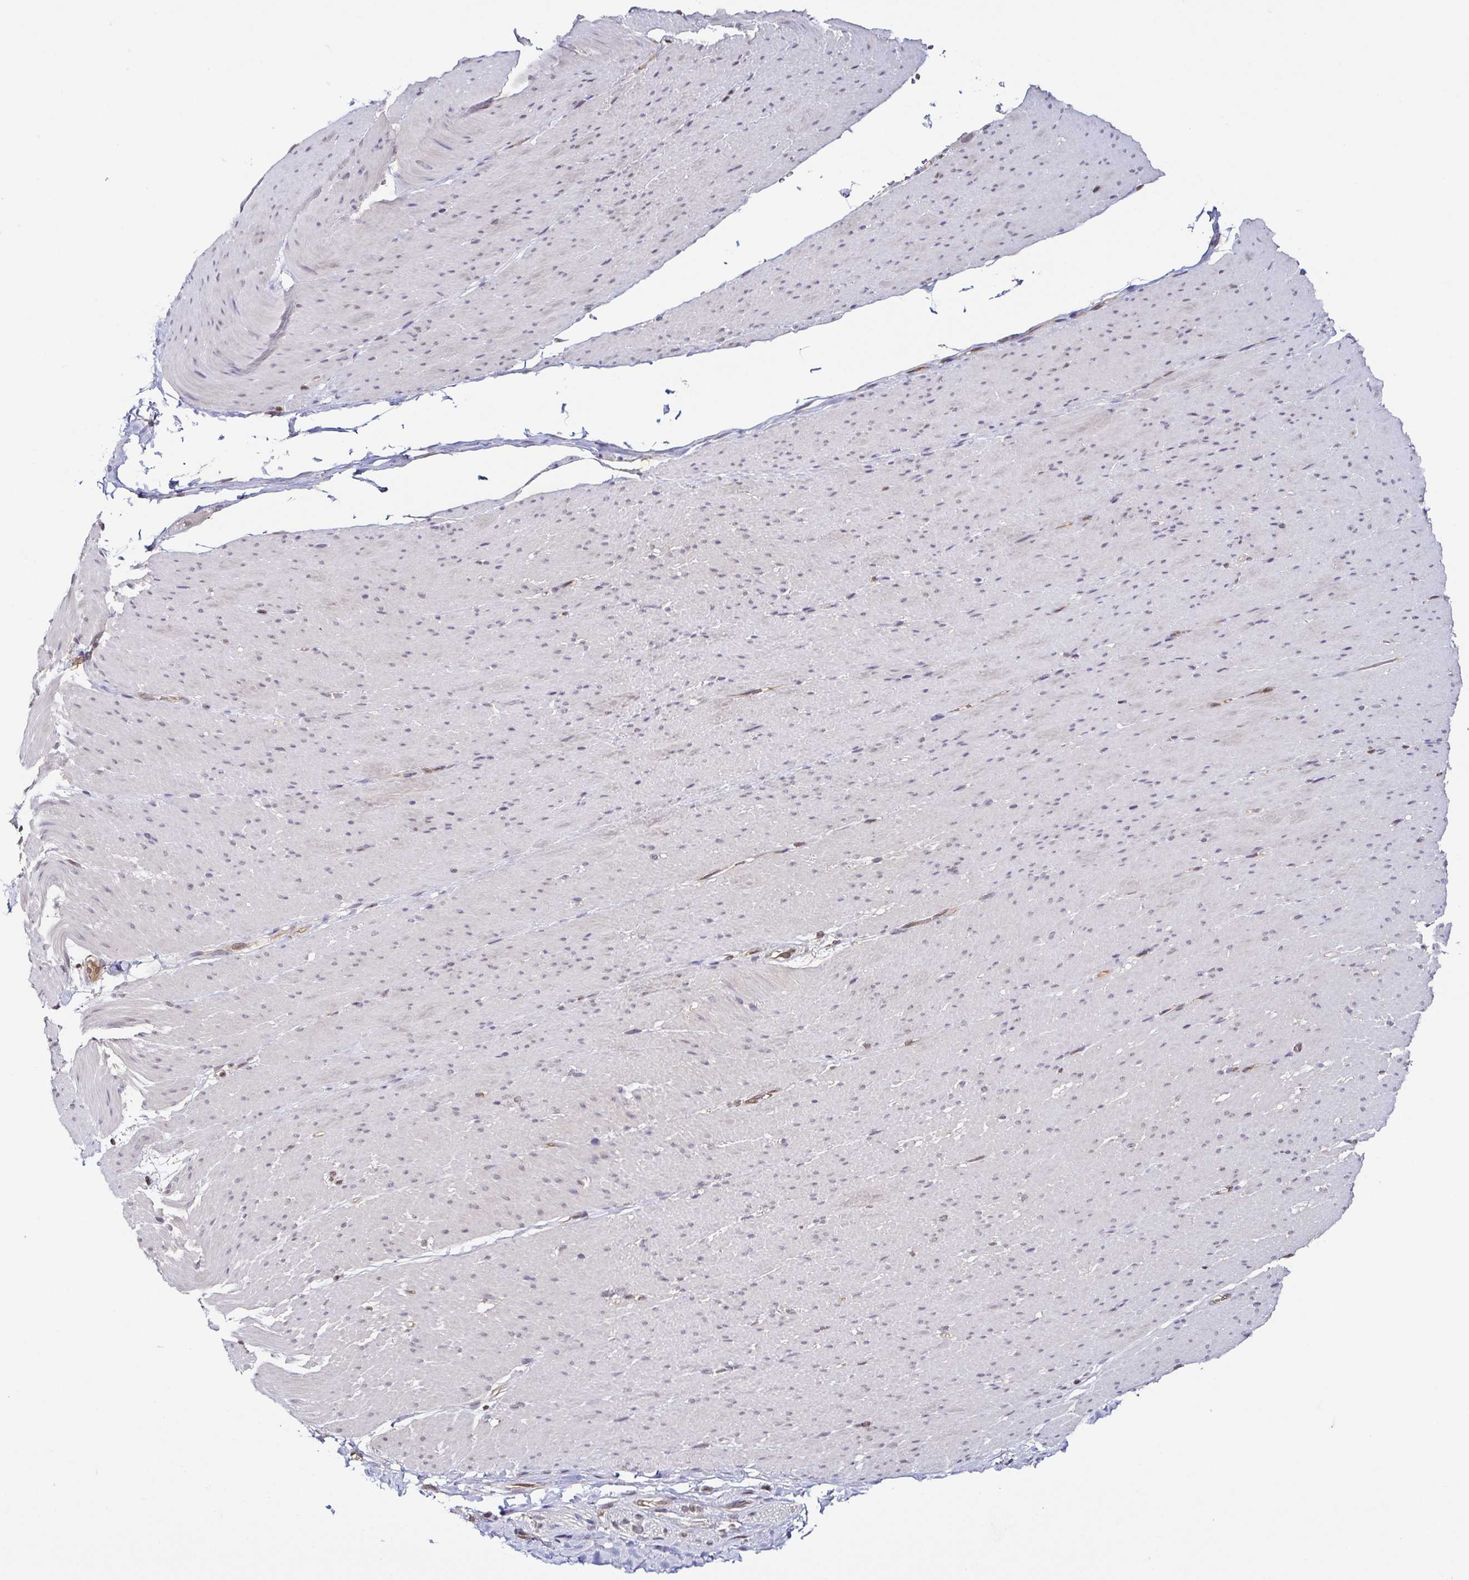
{"staining": {"intensity": "negative", "quantity": "none", "location": "none"}, "tissue": "smooth muscle", "cell_type": "Smooth muscle cells", "image_type": "normal", "snomed": [{"axis": "morphology", "description": "Normal tissue, NOS"}, {"axis": "topography", "description": "Smooth muscle"}, {"axis": "topography", "description": "Rectum"}], "caption": "DAB (3,3'-diaminobenzidine) immunohistochemical staining of unremarkable human smooth muscle shows no significant expression in smooth muscle cells. (Brightfield microscopy of DAB (3,3'-diaminobenzidine) IHC at high magnification).", "gene": "PSMB9", "patient": {"sex": "male", "age": 53}}